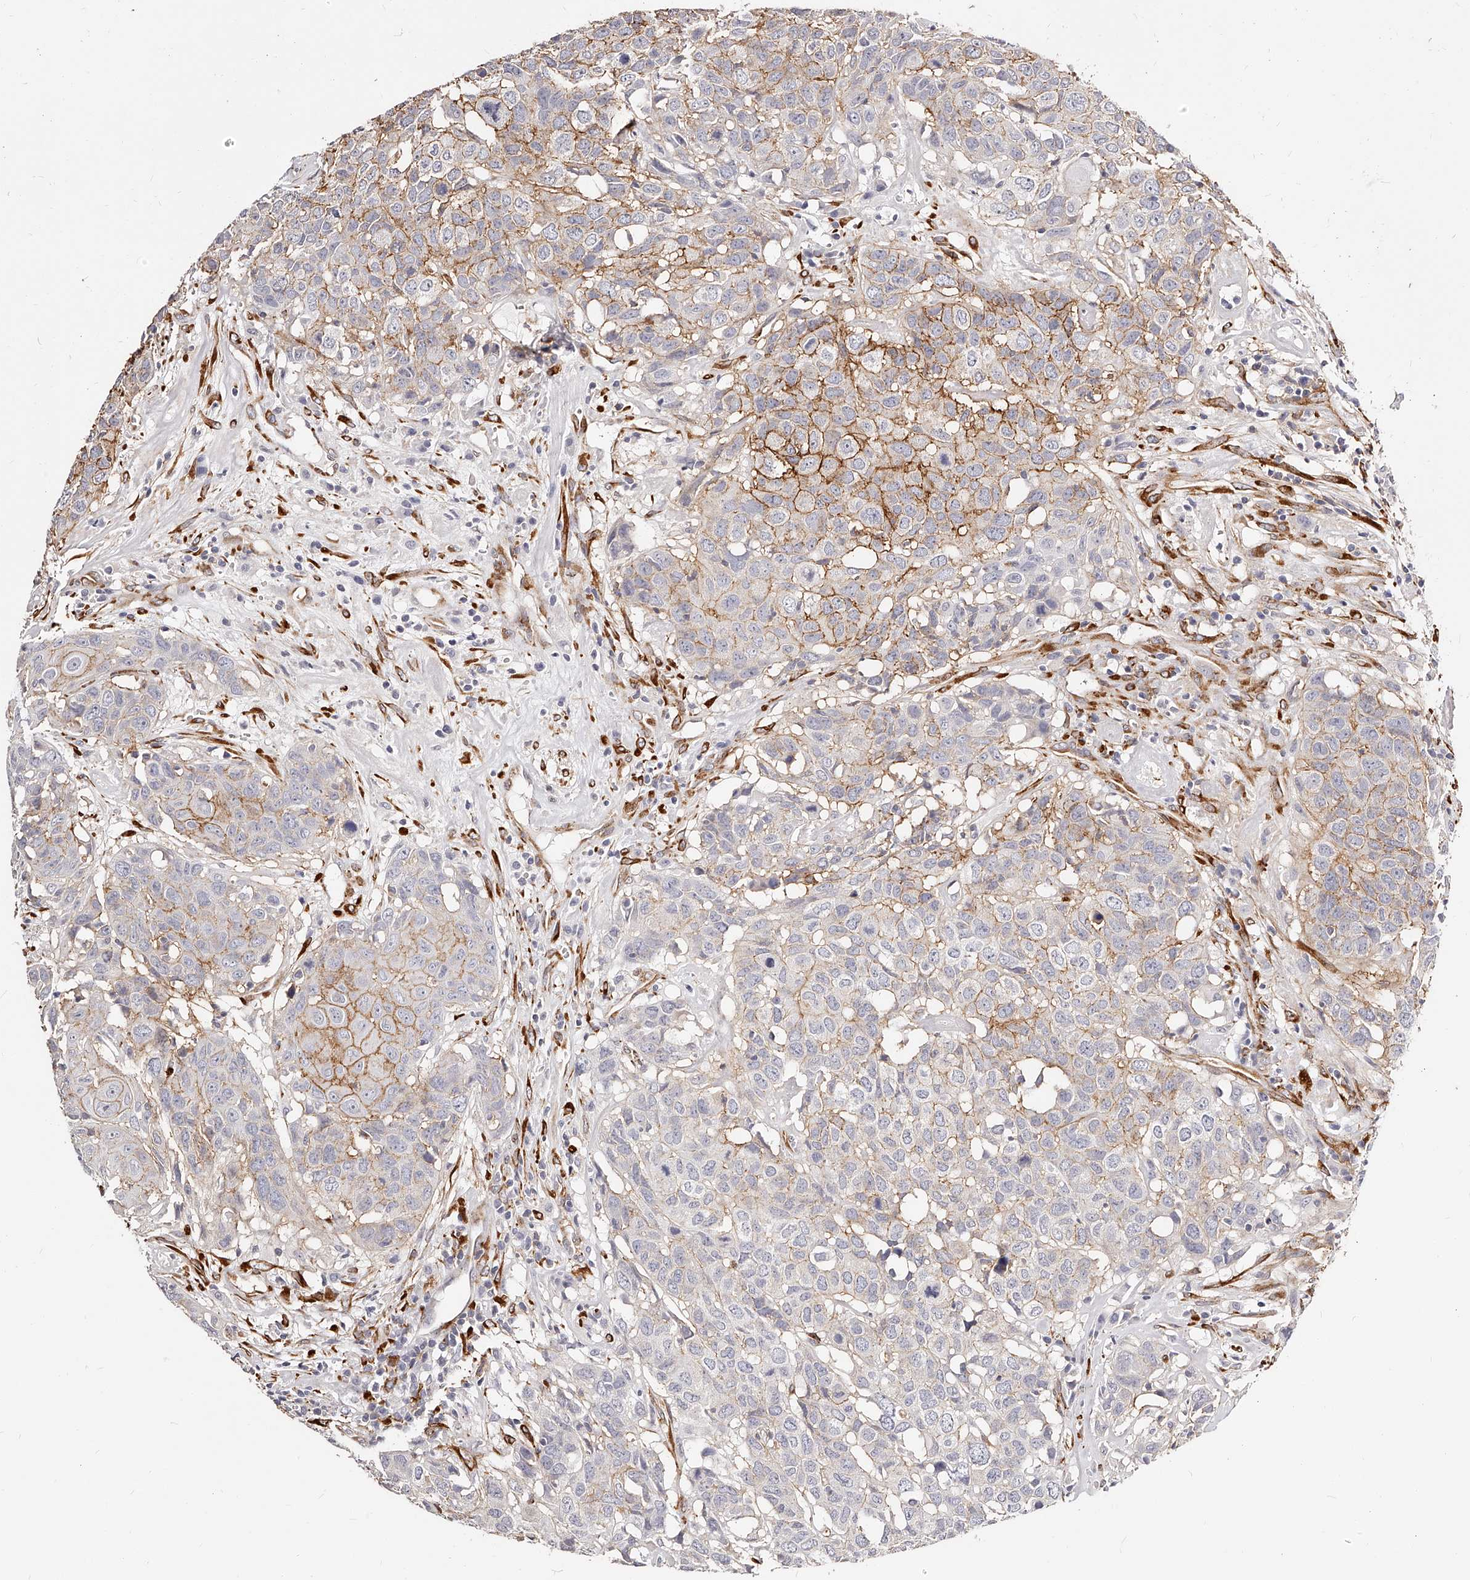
{"staining": {"intensity": "moderate", "quantity": "25%-75%", "location": "cytoplasmic/membranous"}, "tissue": "head and neck cancer", "cell_type": "Tumor cells", "image_type": "cancer", "snomed": [{"axis": "morphology", "description": "Squamous cell carcinoma, NOS"}, {"axis": "topography", "description": "Head-Neck"}], "caption": "There is medium levels of moderate cytoplasmic/membranous expression in tumor cells of head and neck squamous cell carcinoma, as demonstrated by immunohistochemical staining (brown color).", "gene": "CD82", "patient": {"sex": "male", "age": 66}}